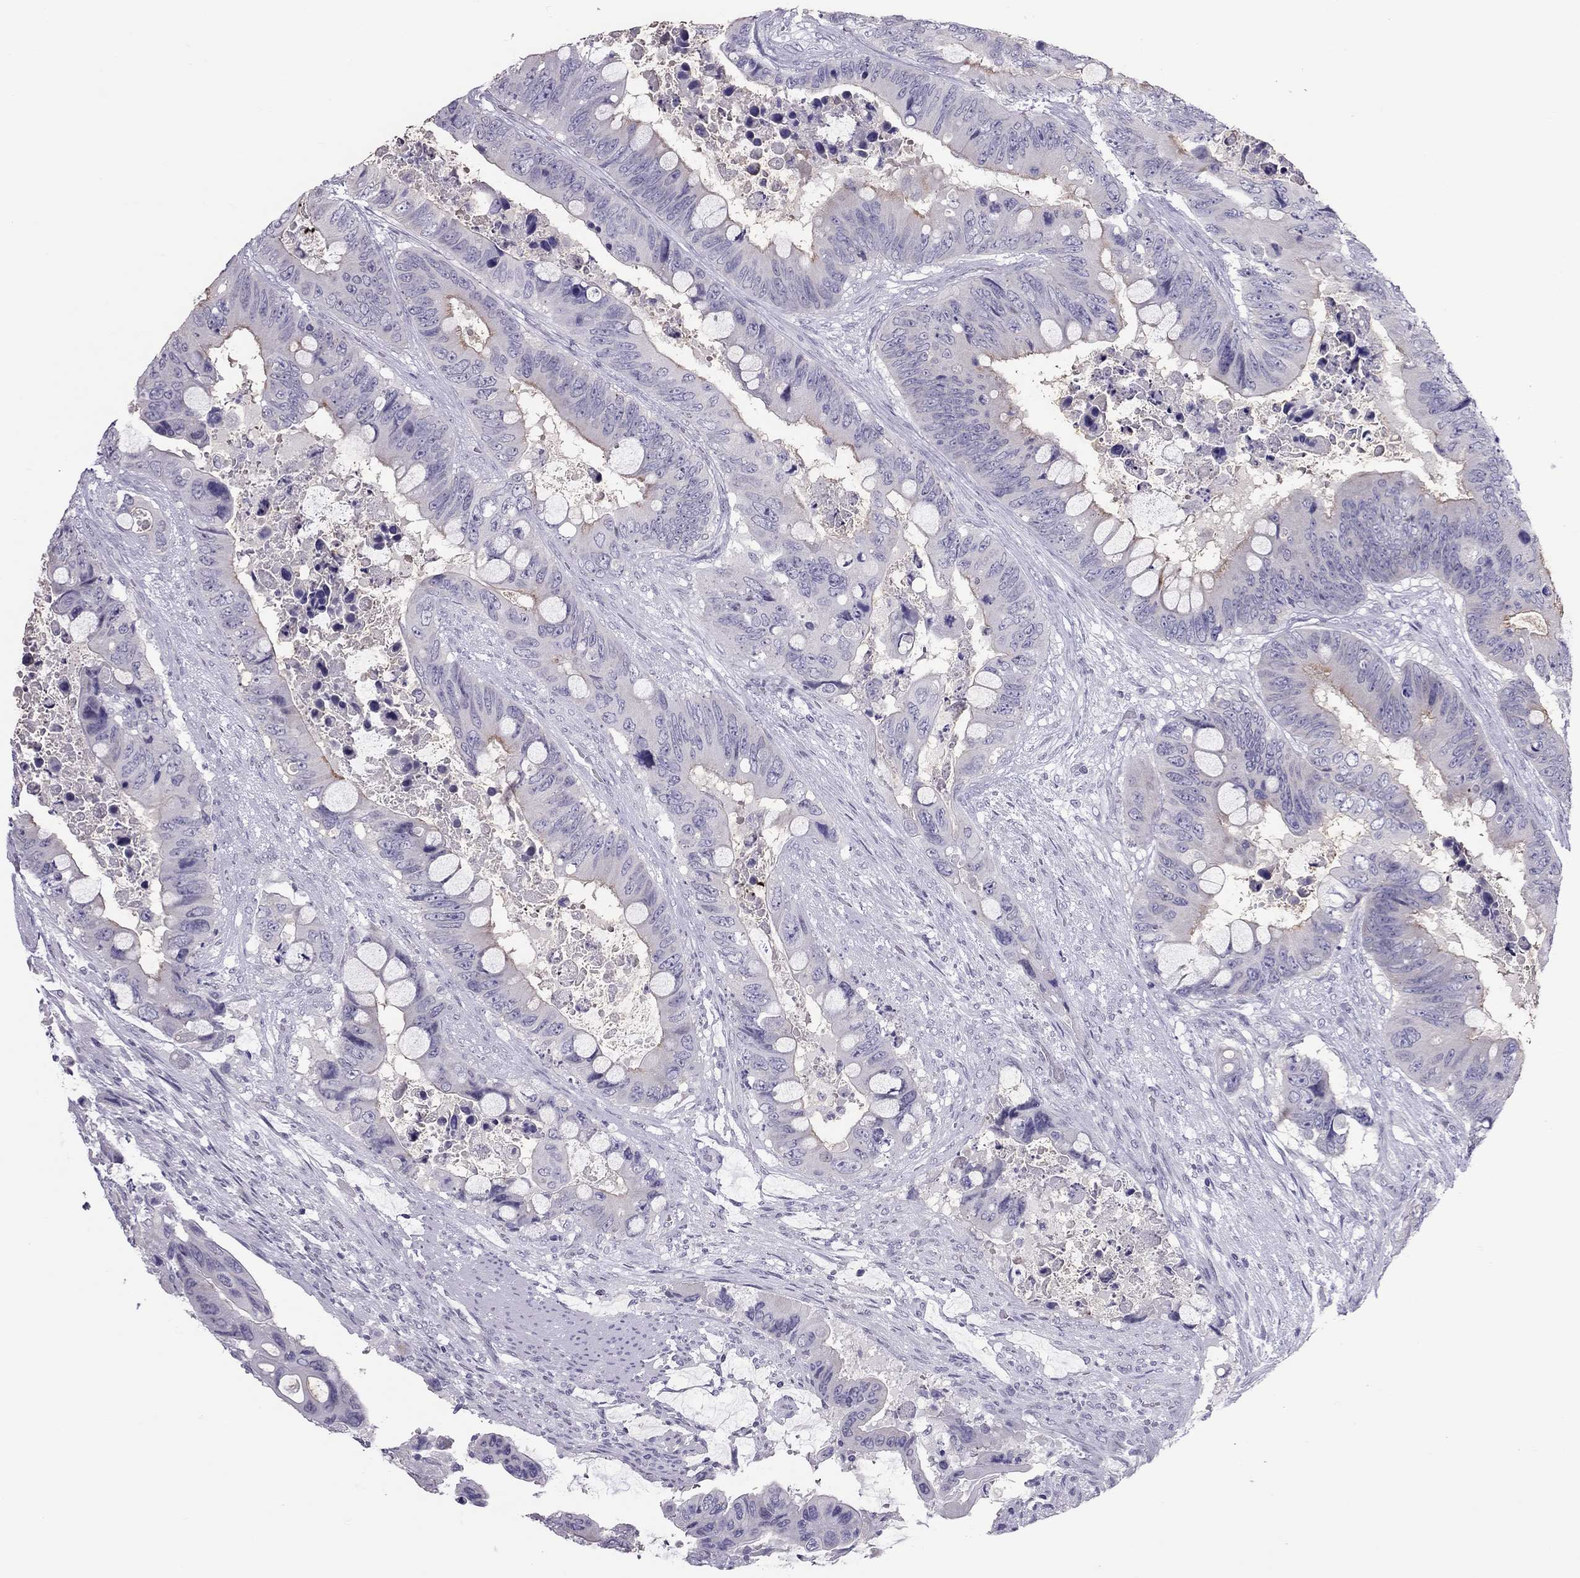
{"staining": {"intensity": "negative", "quantity": "none", "location": "none"}, "tissue": "colorectal cancer", "cell_type": "Tumor cells", "image_type": "cancer", "snomed": [{"axis": "morphology", "description": "Adenocarcinoma, NOS"}, {"axis": "topography", "description": "Rectum"}], "caption": "A histopathology image of human colorectal adenocarcinoma is negative for staining in tumor cells.", "gene": "TEX14", "patient": {"sex": "male", "age": 63}}